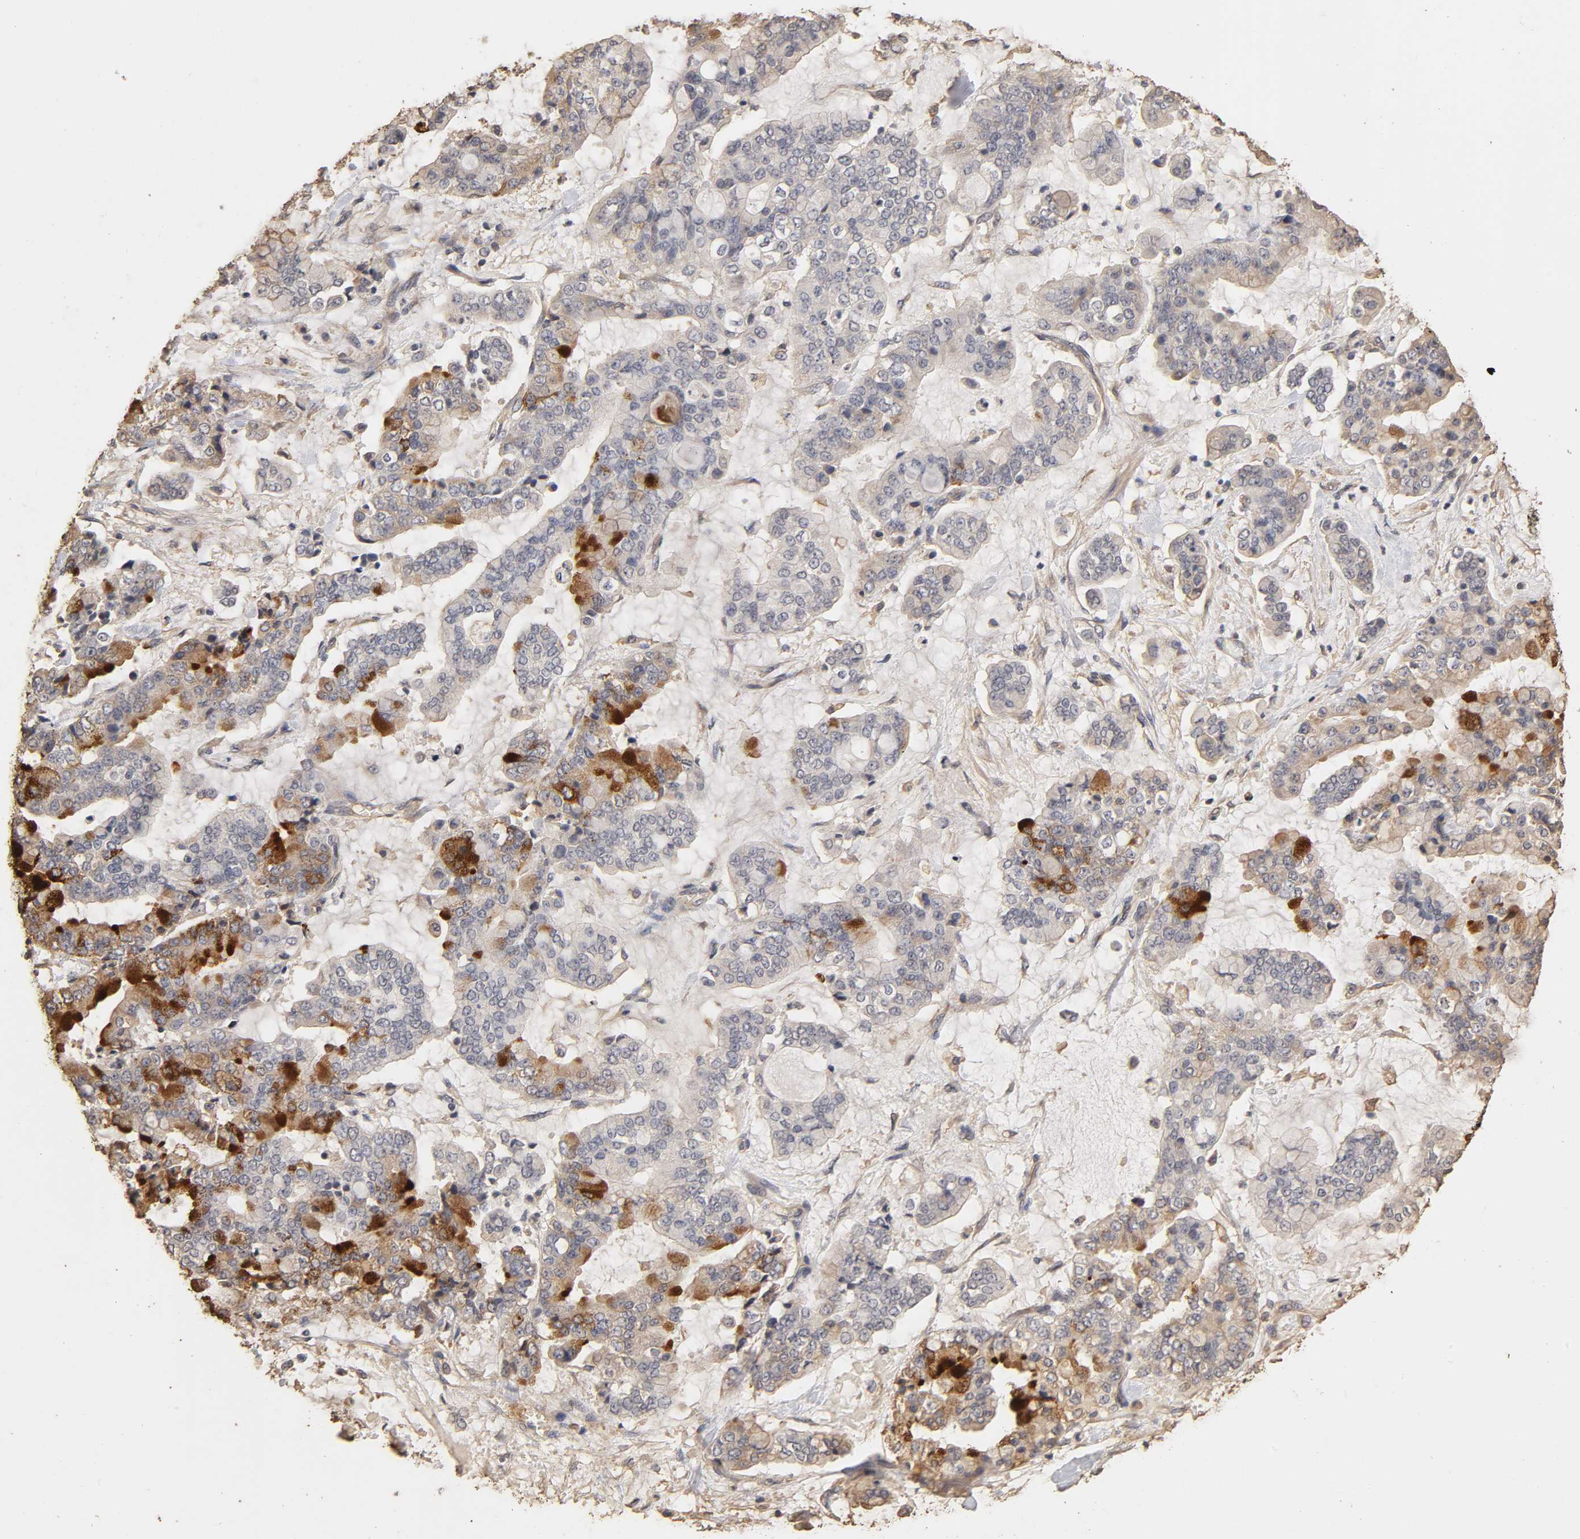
{"staining": {"intensity": "strong", "quantity": "25%-75%", "location": "cytoplasmic/membranous"}, "tissue": "stomach cancer", "cell_type": "Tumor cells", "image_type": "cancer", "snomed": [{"axis": "morphology", "description": "Normal tissue, NOS"}, {"axis": "morphology", "description": "Adenocarcinoma, NOS"}, {"axis": "topography", "description": "Stomach, upper"}, {"axis": "topography", "description": "Stomach"}], "caption": "Immunohistochemistry (IHC) of stomach cancer (adenocarcinoma) exhibits high levels of strong cytoplasmic/membranous expression in approximately 25%-75% of tumor cells.", "gene": "VSIG4", "patient": {"sex": "male", "age": 76}}